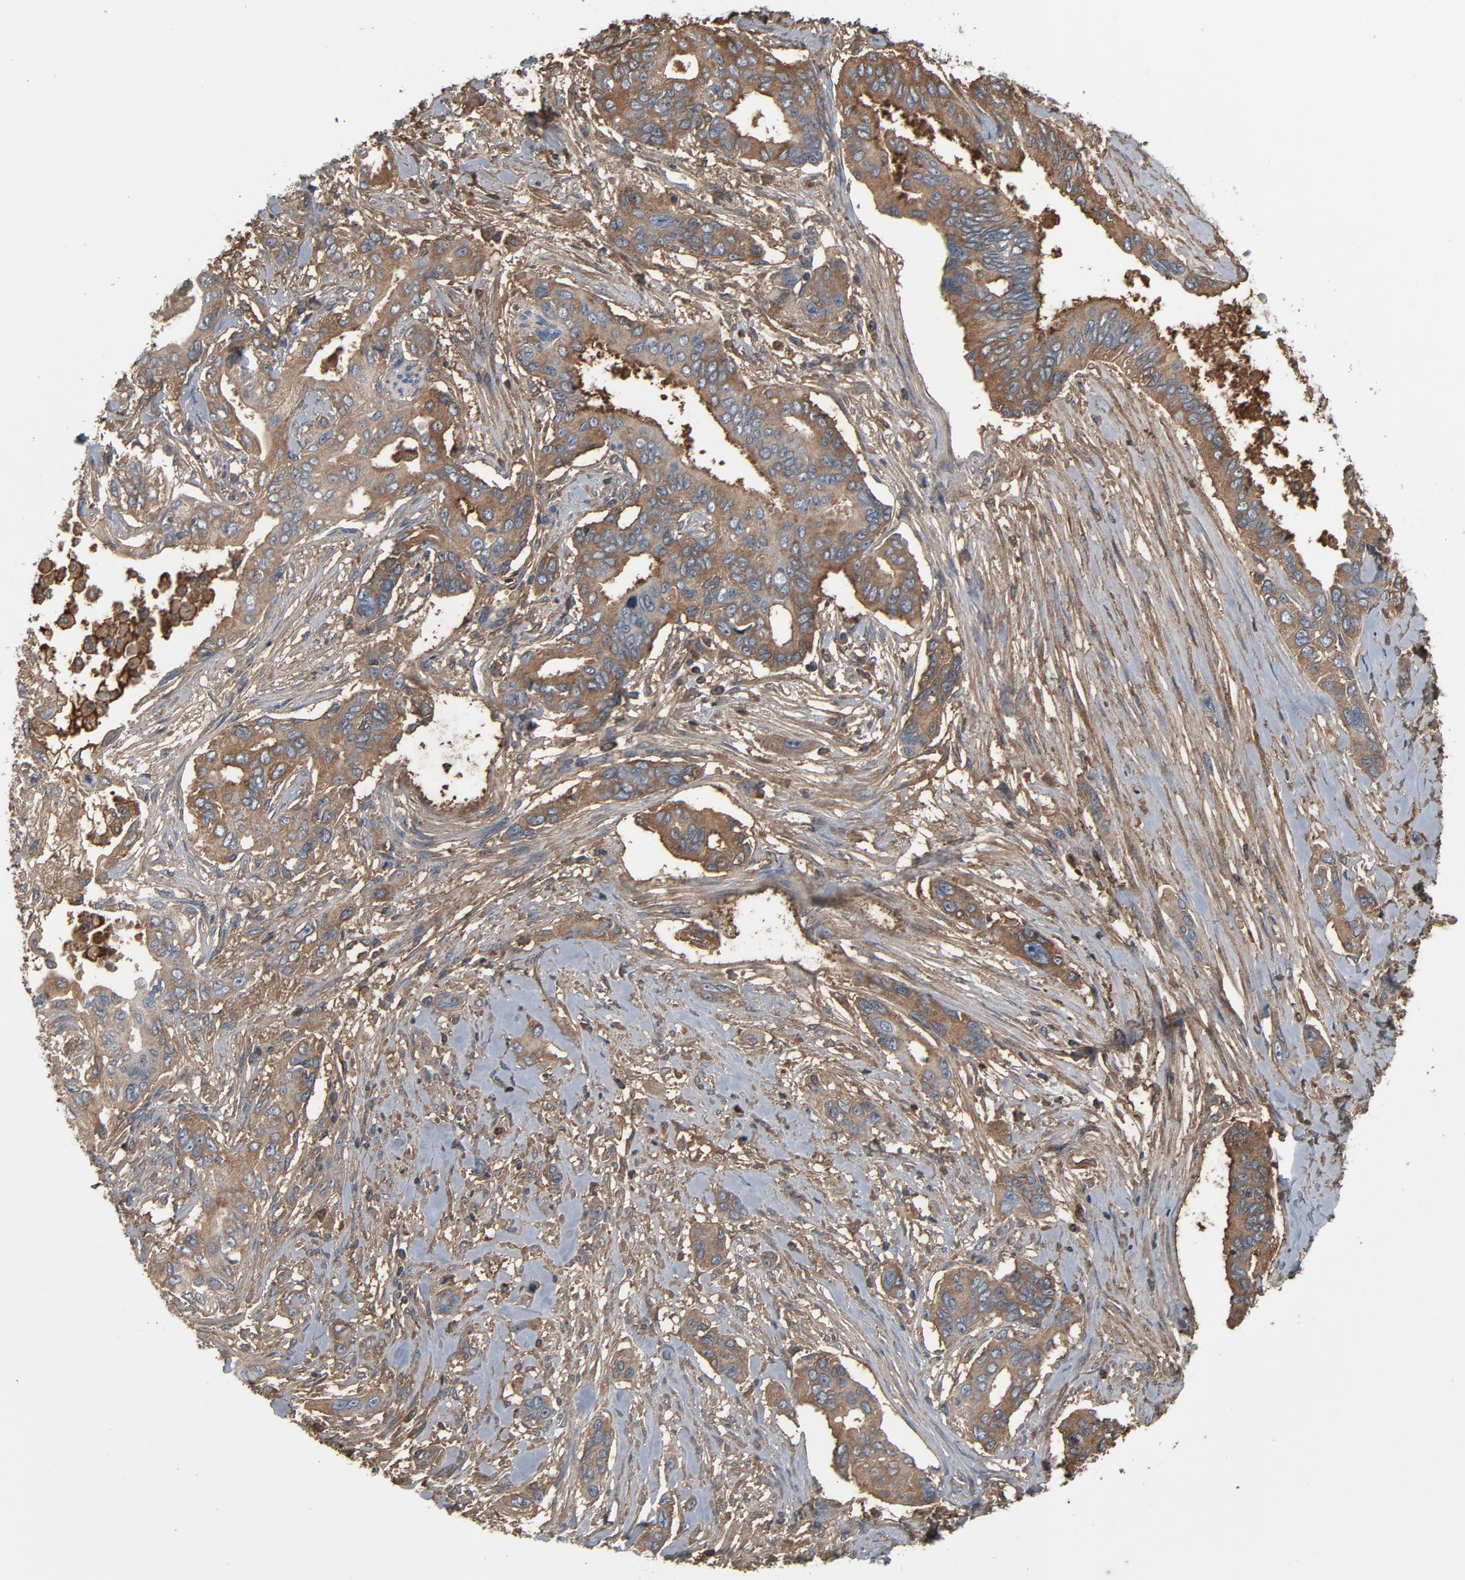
{"staining": {"intensity": "moderate", "quantity": ">75%", "location": "cytoplasmic/membranous"}, "tissue": "pancreatic cancer", "cell_type": "Tumor cells", "image_type": "cancer", "snomed": [{"axis": "morphology", "description": "Adenocarcinoma, NOS"}, {"axis": "topography", "description": "Pancreas"}], "caption": "This photomicrograph exhibits adenocarcinoma (pancreatic) stained with immunohistochemistry (IHC) to label a protein in brown. The cytoplasmic/membranous of tumor cells show moderate positivity for the protein. Nuclei are counter-stained blue.", "gene": "PDZD4", "patient": {"sex": "female", "age": 60}}